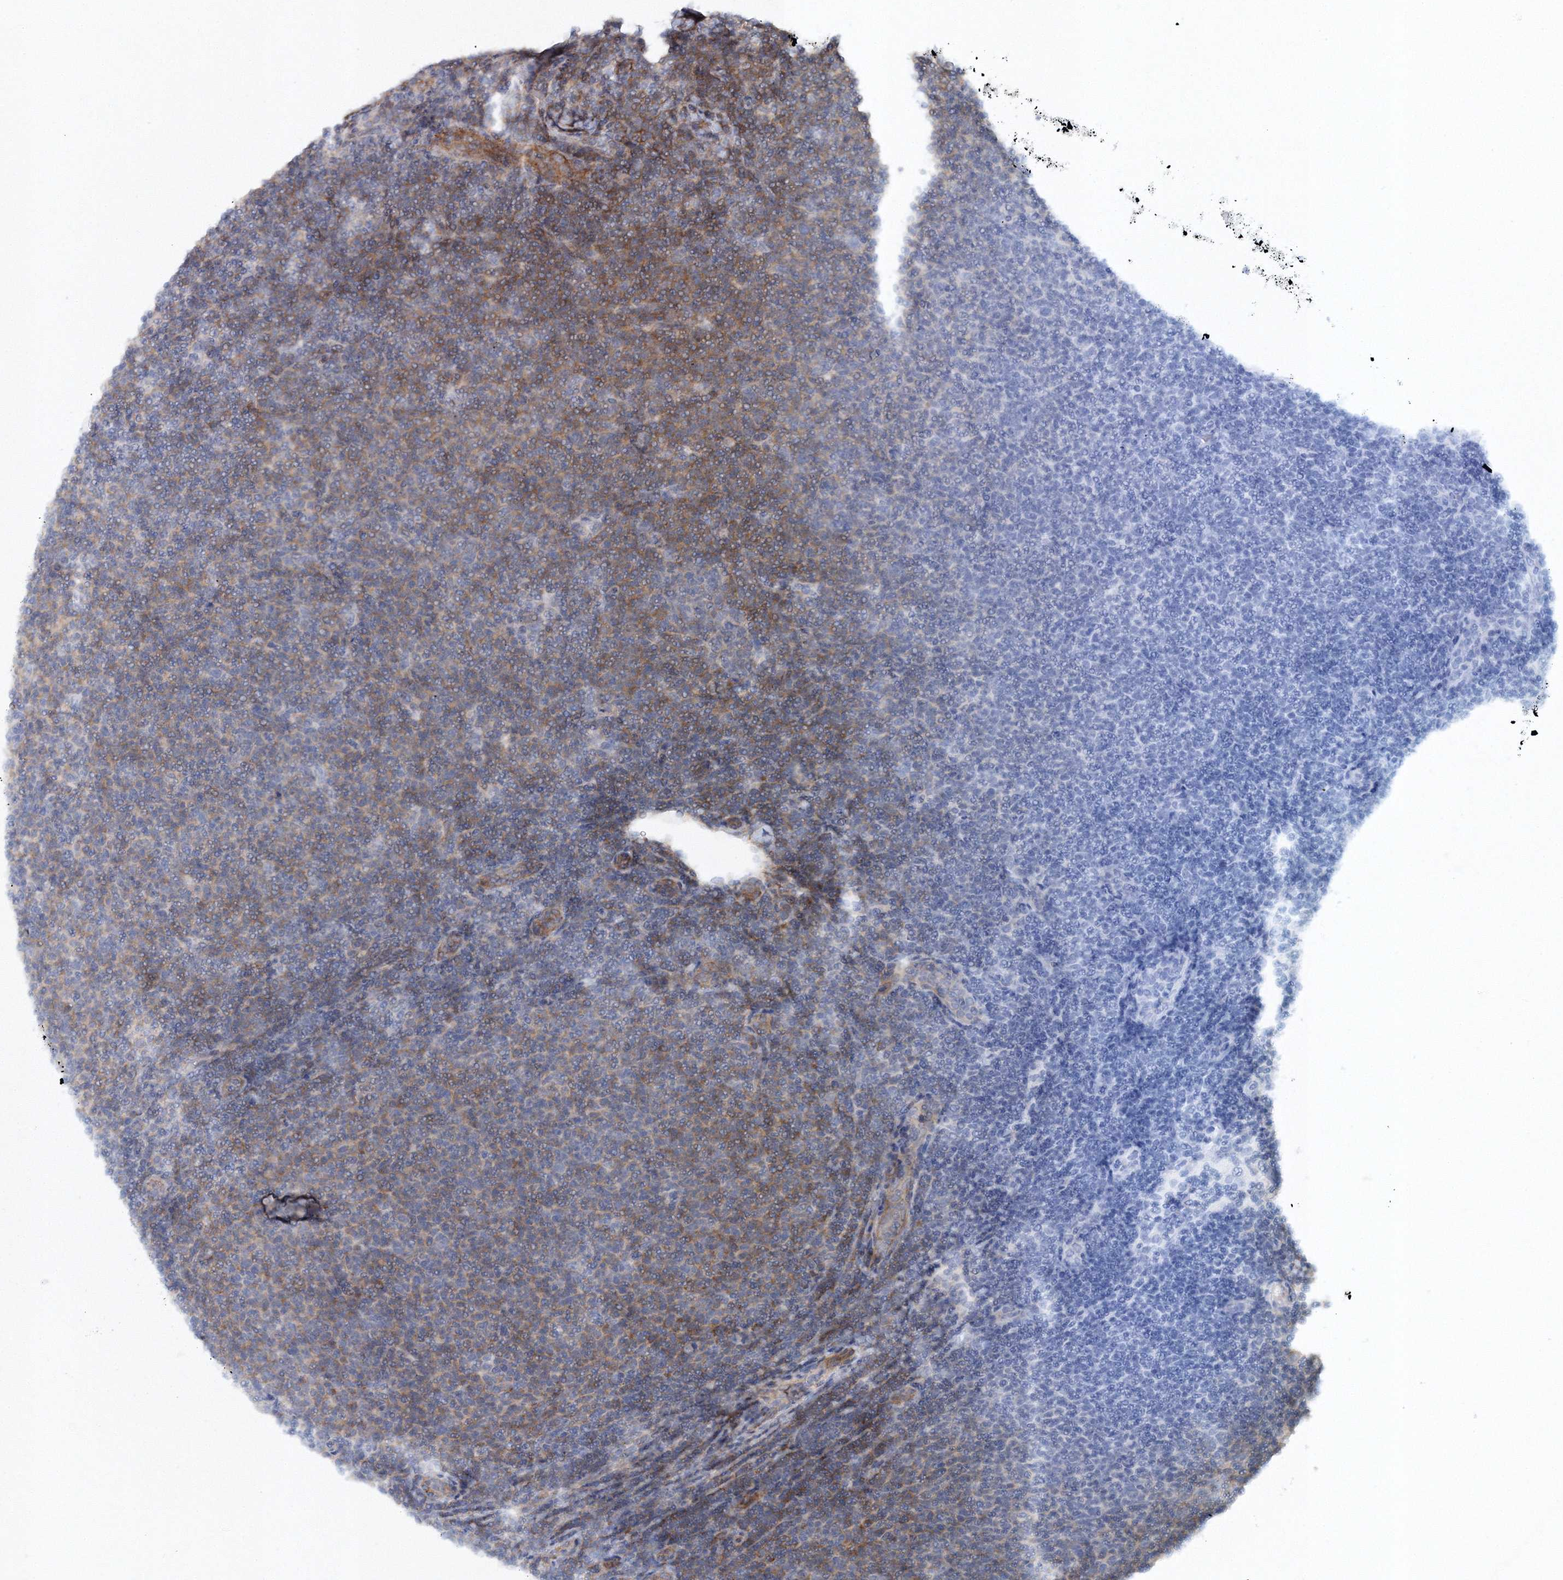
{"staining": {"intensity": "weak", "quantity": "25%-75%", "location": "cytoplasmic/membranous"}, "tissue": "lymphoma", "cell_type": "Tumor cells", "image_type": "cancer", "snomed": [{"axis": "morphology", "description": "Malignant lymphoma, non-Hodgkin's type, Low grade"}, {"axis": "topography", "description": "Lymph node"}], "caption": "Protein expression analysis of human lymphoma reveals weak cytoplasmic/membranous positivity in about 25%-75% of tumor cells.", "gene": "SH3BP5", "patient": {"sex": "male", "age": 66}}